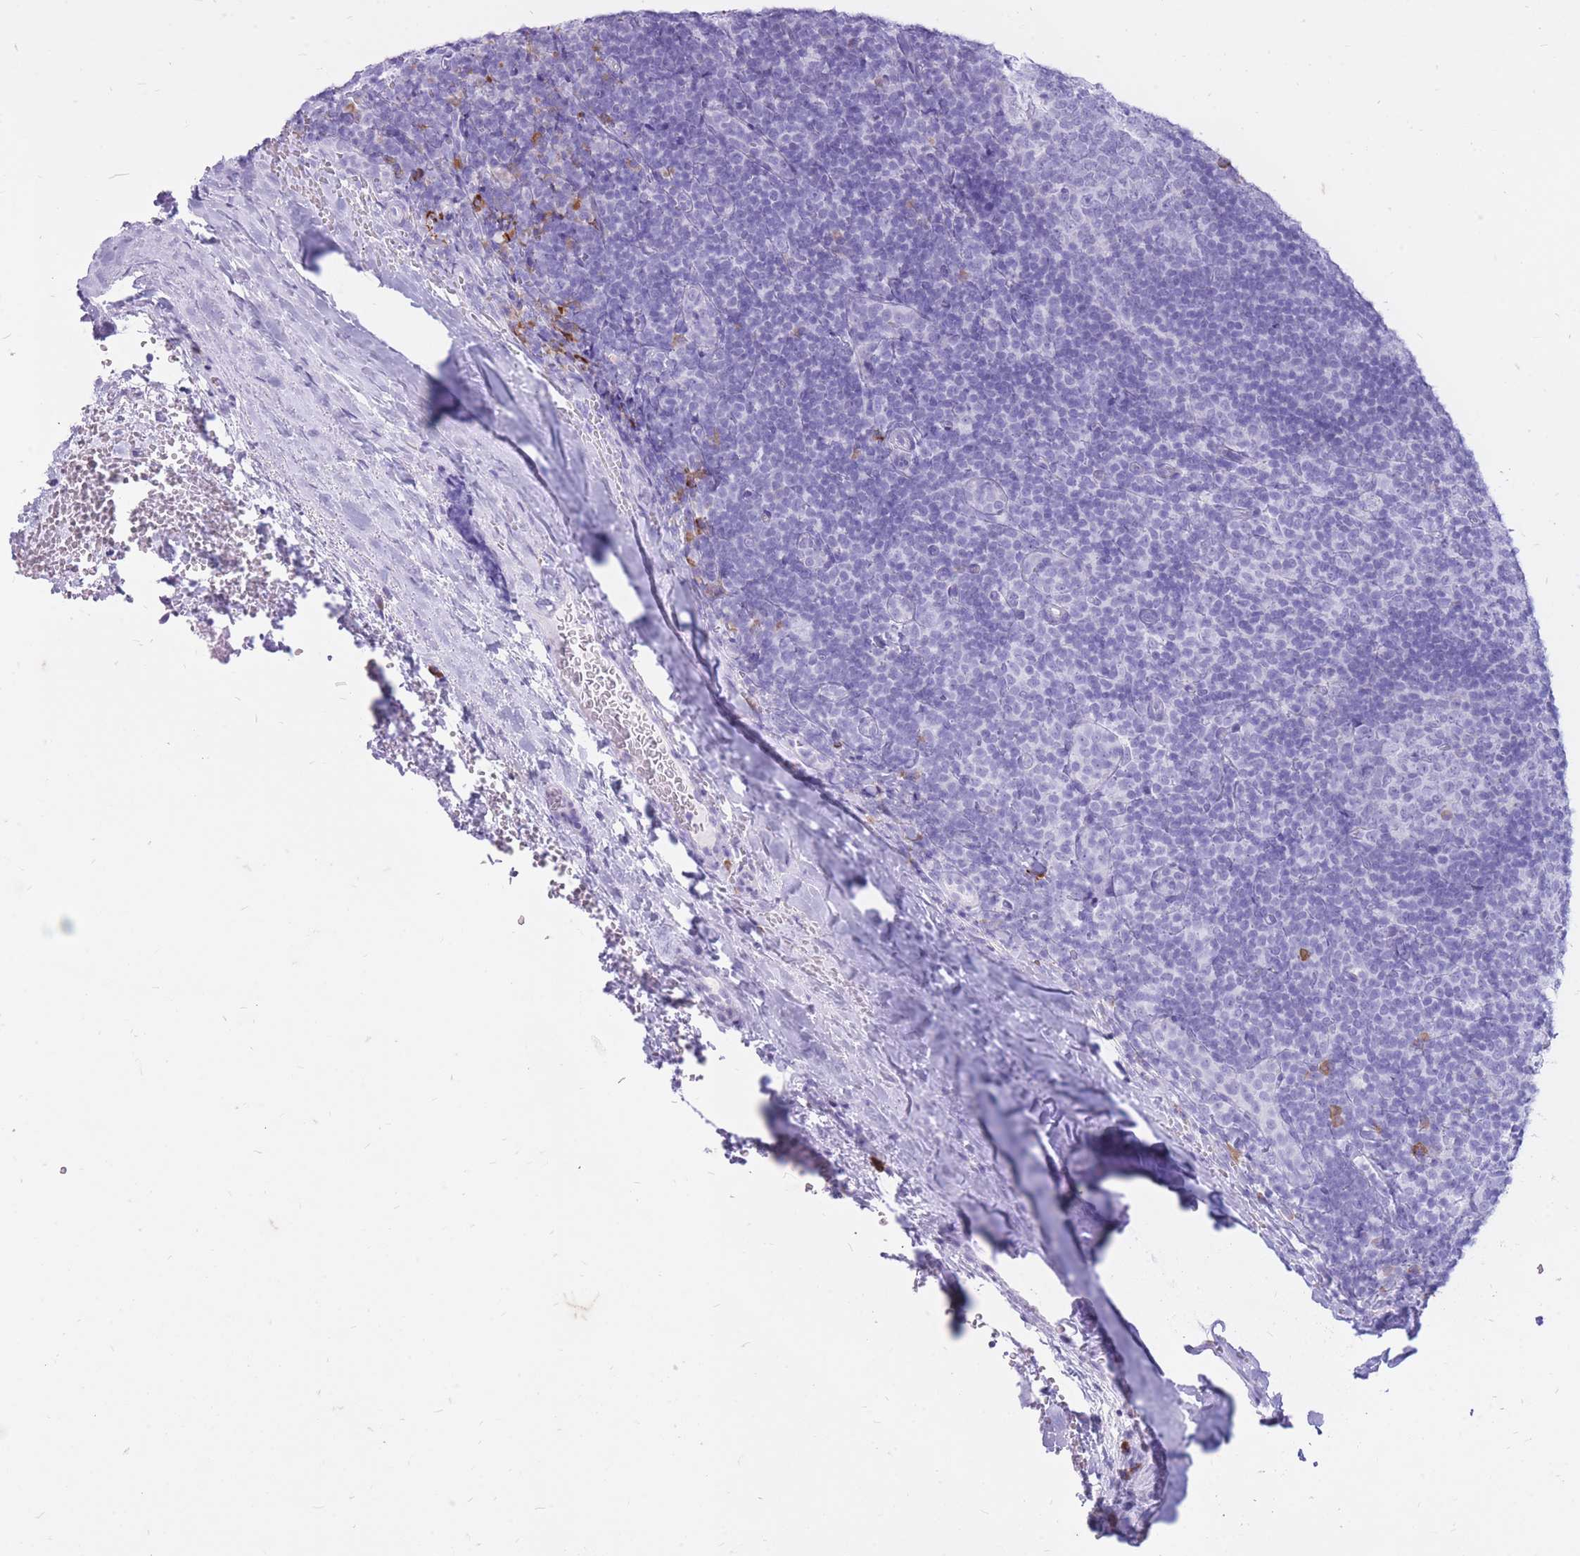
{"staining": {"intensity": "moderate", "quantity": "<25%", "location": "cytoplasmic/membranous"}, "tissue": "tonsil", "cell_type": "Germinal center cells", "image_type": "normal", "snomed": [{"axis": "morphology", "description": "Normal tissue, NOS"}, {"axis": "topography", "description": "Tonsil"}], "caption": "Immunohistochemistry (IHC) (DAB) staining of normal human tonsil displays moderate cytoplasmic/membranous protein staining in approximately <25% of germinal center cells.", "gene": "ZFP37", "patient": {"sex": "male", "age": 17}}